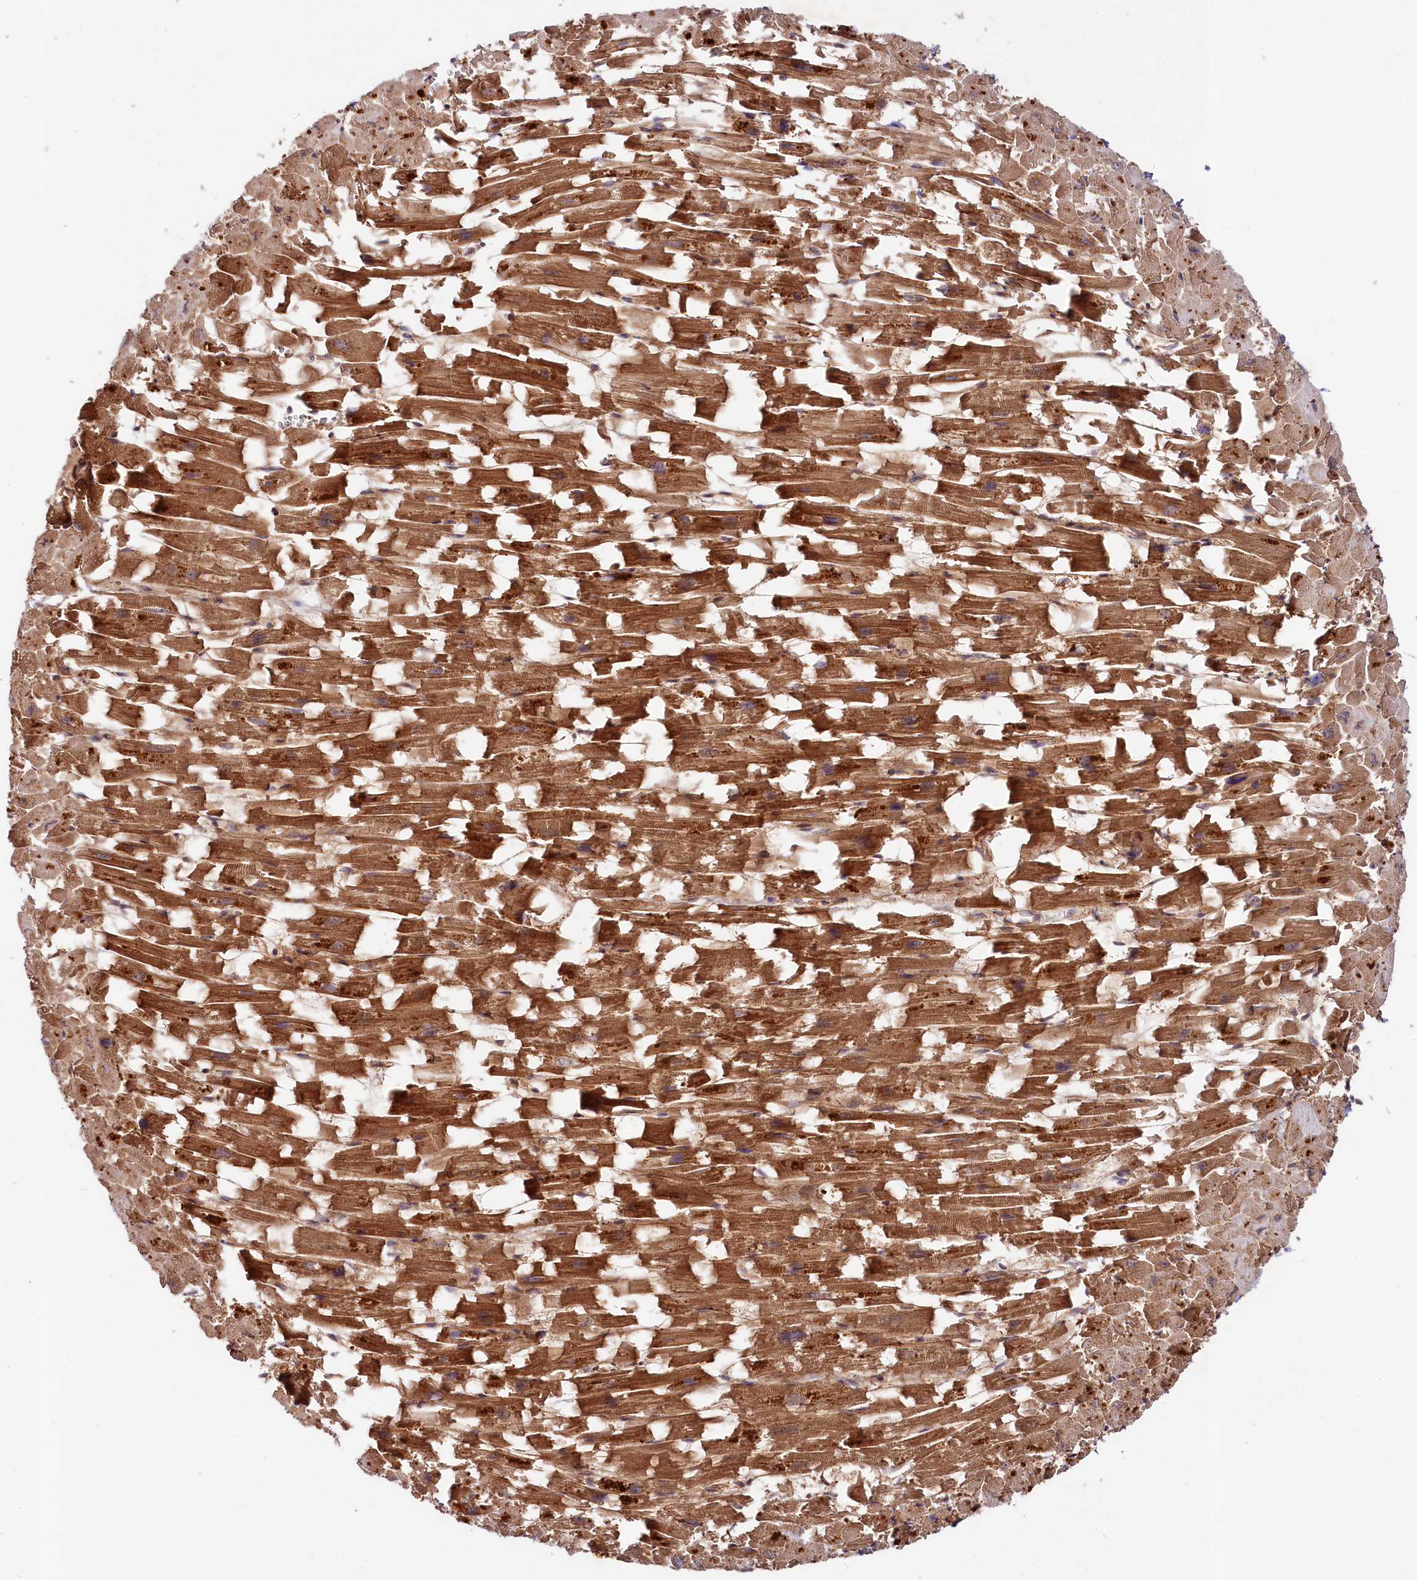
{"staining": {"intensity": "strong", "quantity": ">75%", "location": "cytoplasmic/membranous"}, "tissue": "heart muscle", "cell_type": "Cardiomyocytes", "image_type": "normal", "snomed": [{"axis": "morphology", "description": "Normal tissue, NOS"}, {"axis": "topography", "description": "Heart"}], "caption": "A micrograph showing strong cytoplasmic/membranous staining in about >75% of cardiomyocytes in normal heart muscle, as visualized by brown immunohistochemical staining.", "gene": "NEDD1", "patient": {"sex": "female", "age": 64}}